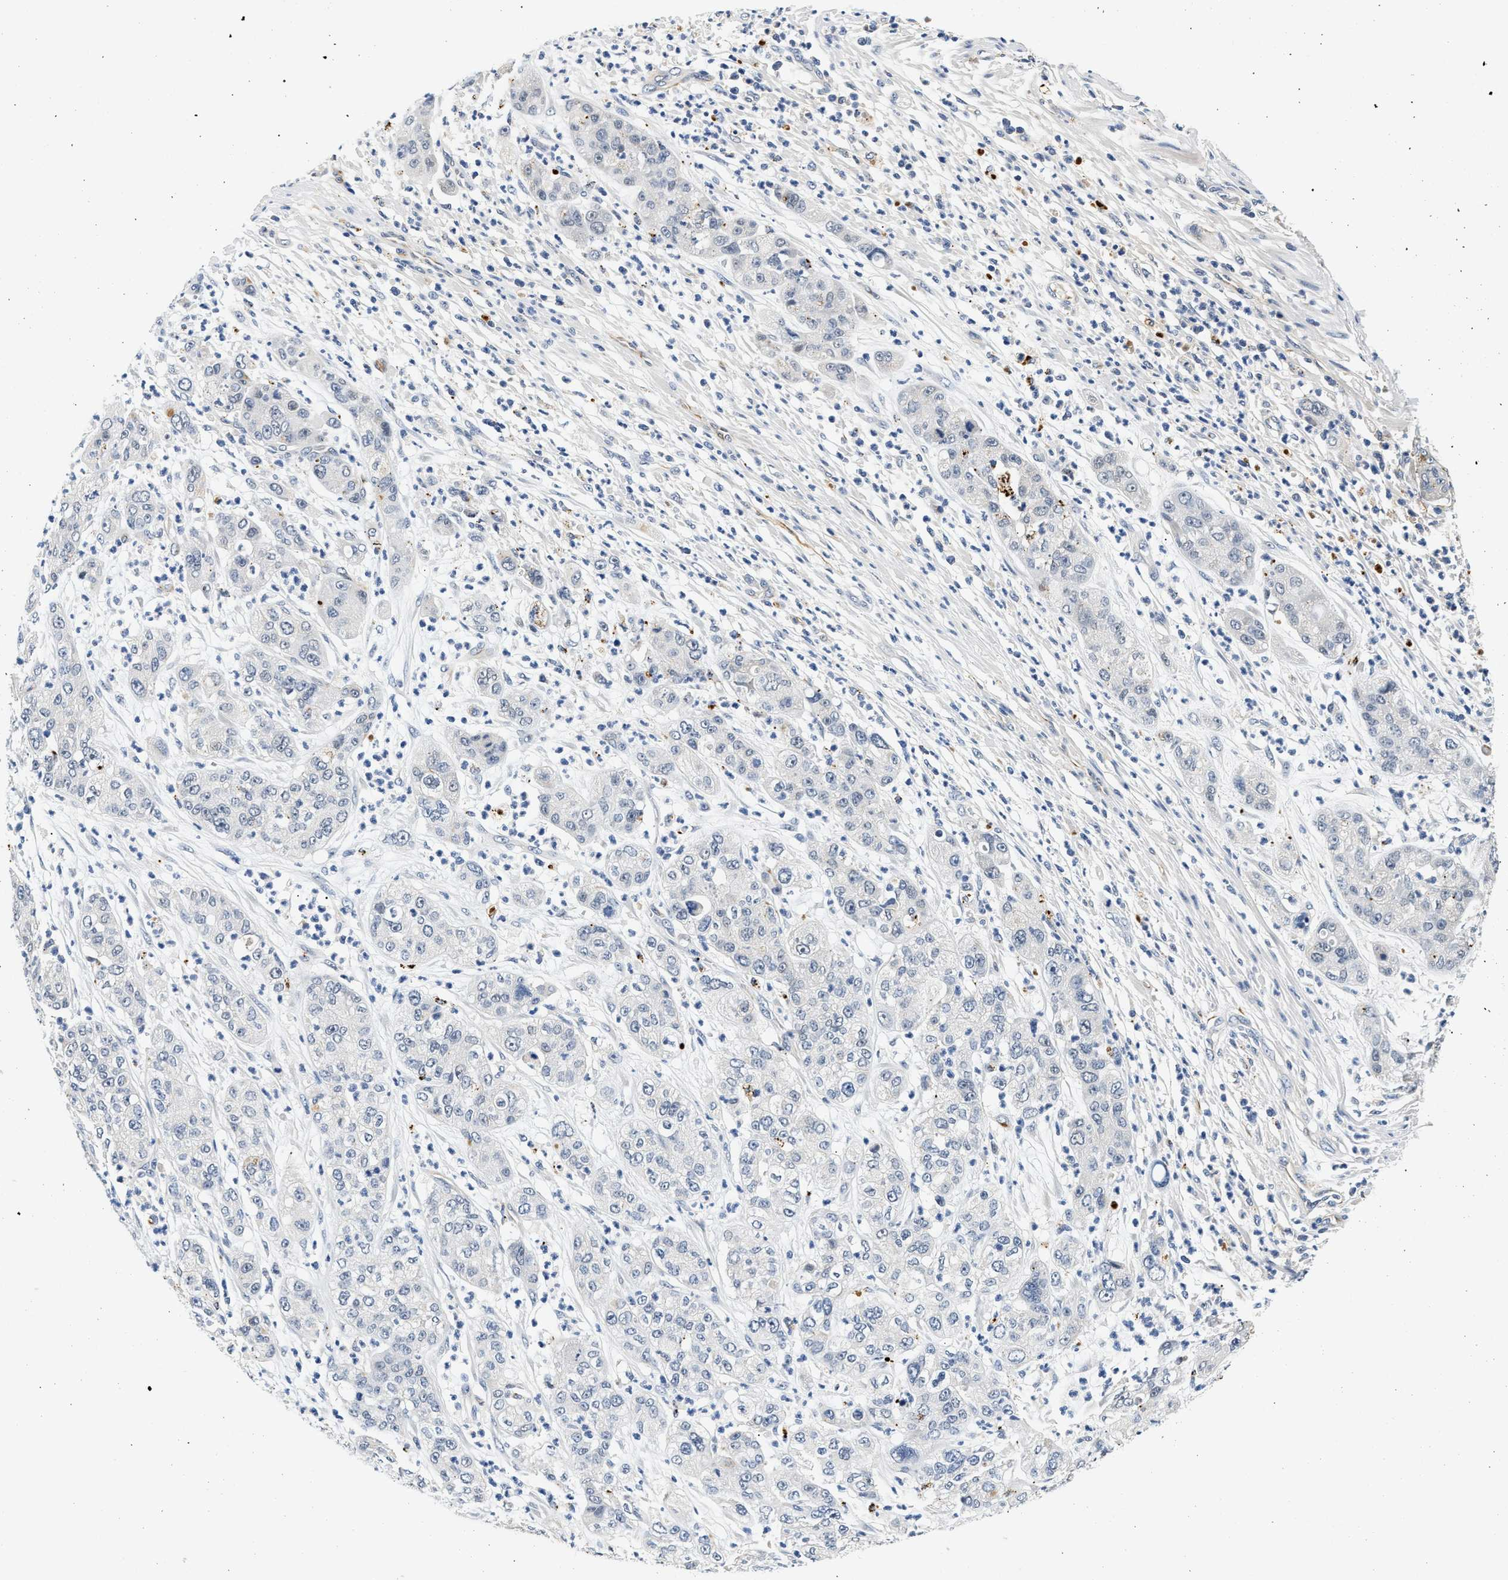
{"staining": {"intensity": "negative", "quantity": "none", "location": "none"}, "tissue": "pancreatic cancer", "cell_type": "Tumor cells", "image_type": "cancer", "snomed": [{"axis": "morphology", "description": "Adenocarcinoma, NOS"}, {"axis": "topography", "description": "Pancreas"}], "caption": "Immunohistochemistry (IHC) photomicrograph of neoplastic tissue: pancreatic cancer (adenocarcinoma) stained with DAB exhibits no significant protein expression in tumor cells. (DAB immunohistochemistry (IHC) with hematoxylin counter stain).", "gene": "MED22", "patient": {"sex": "female", "age": 78}}